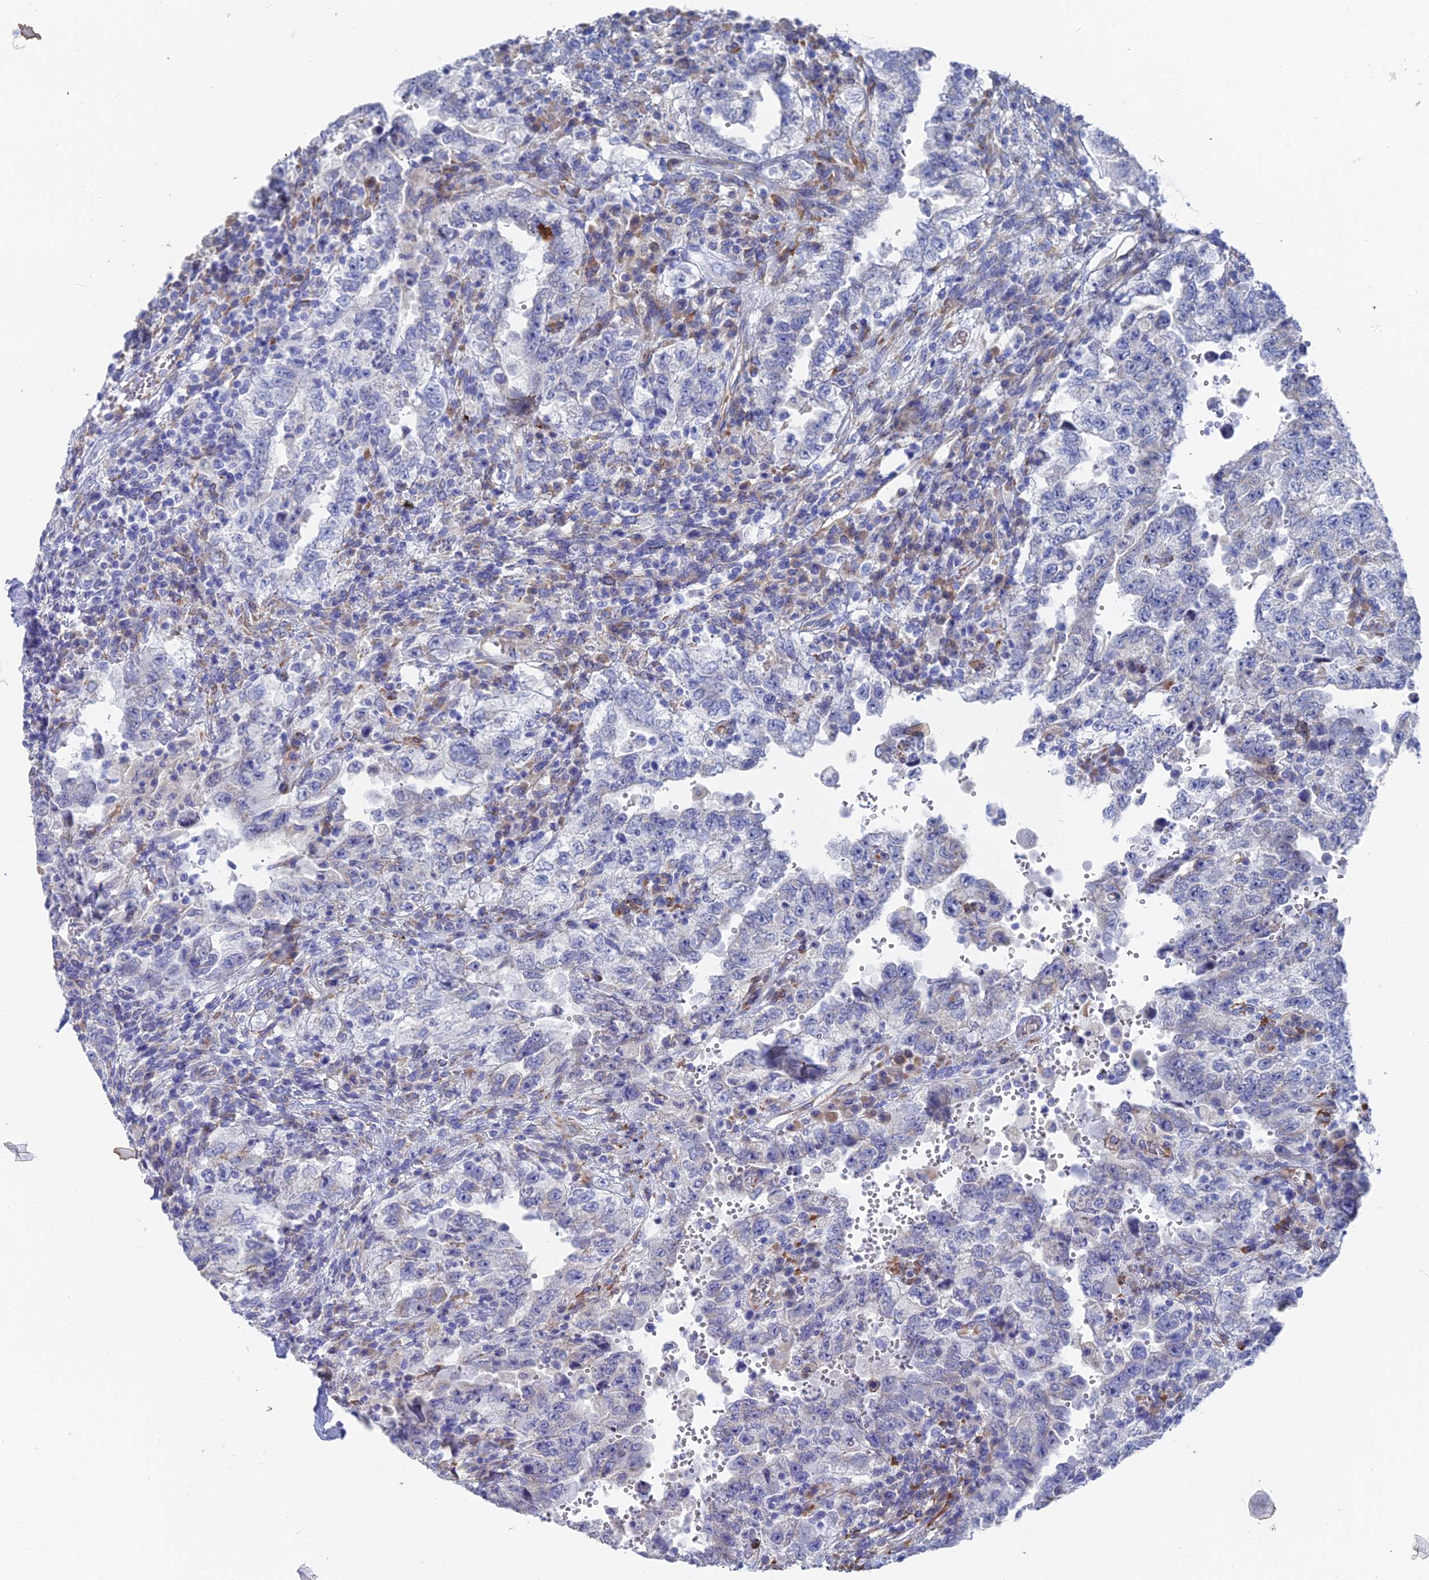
{"staining": {"intensity": "negative", "quantity": "none", "location": "none"}, "tissue": "testis cancer", "cell_type": "Tumor cells", "image_type": "cancer", "snomed": [{"axis": "morphology", "description": "Carcinoma, Embryonal, NOS"}, {"axis": "topography", "description": "Testis"}], "caption": "A histopathology image of human testis cancer is negative for staining in tumor cells.", "gene": "TNNT3", "patient": {"sex": "male", "age": 26}}